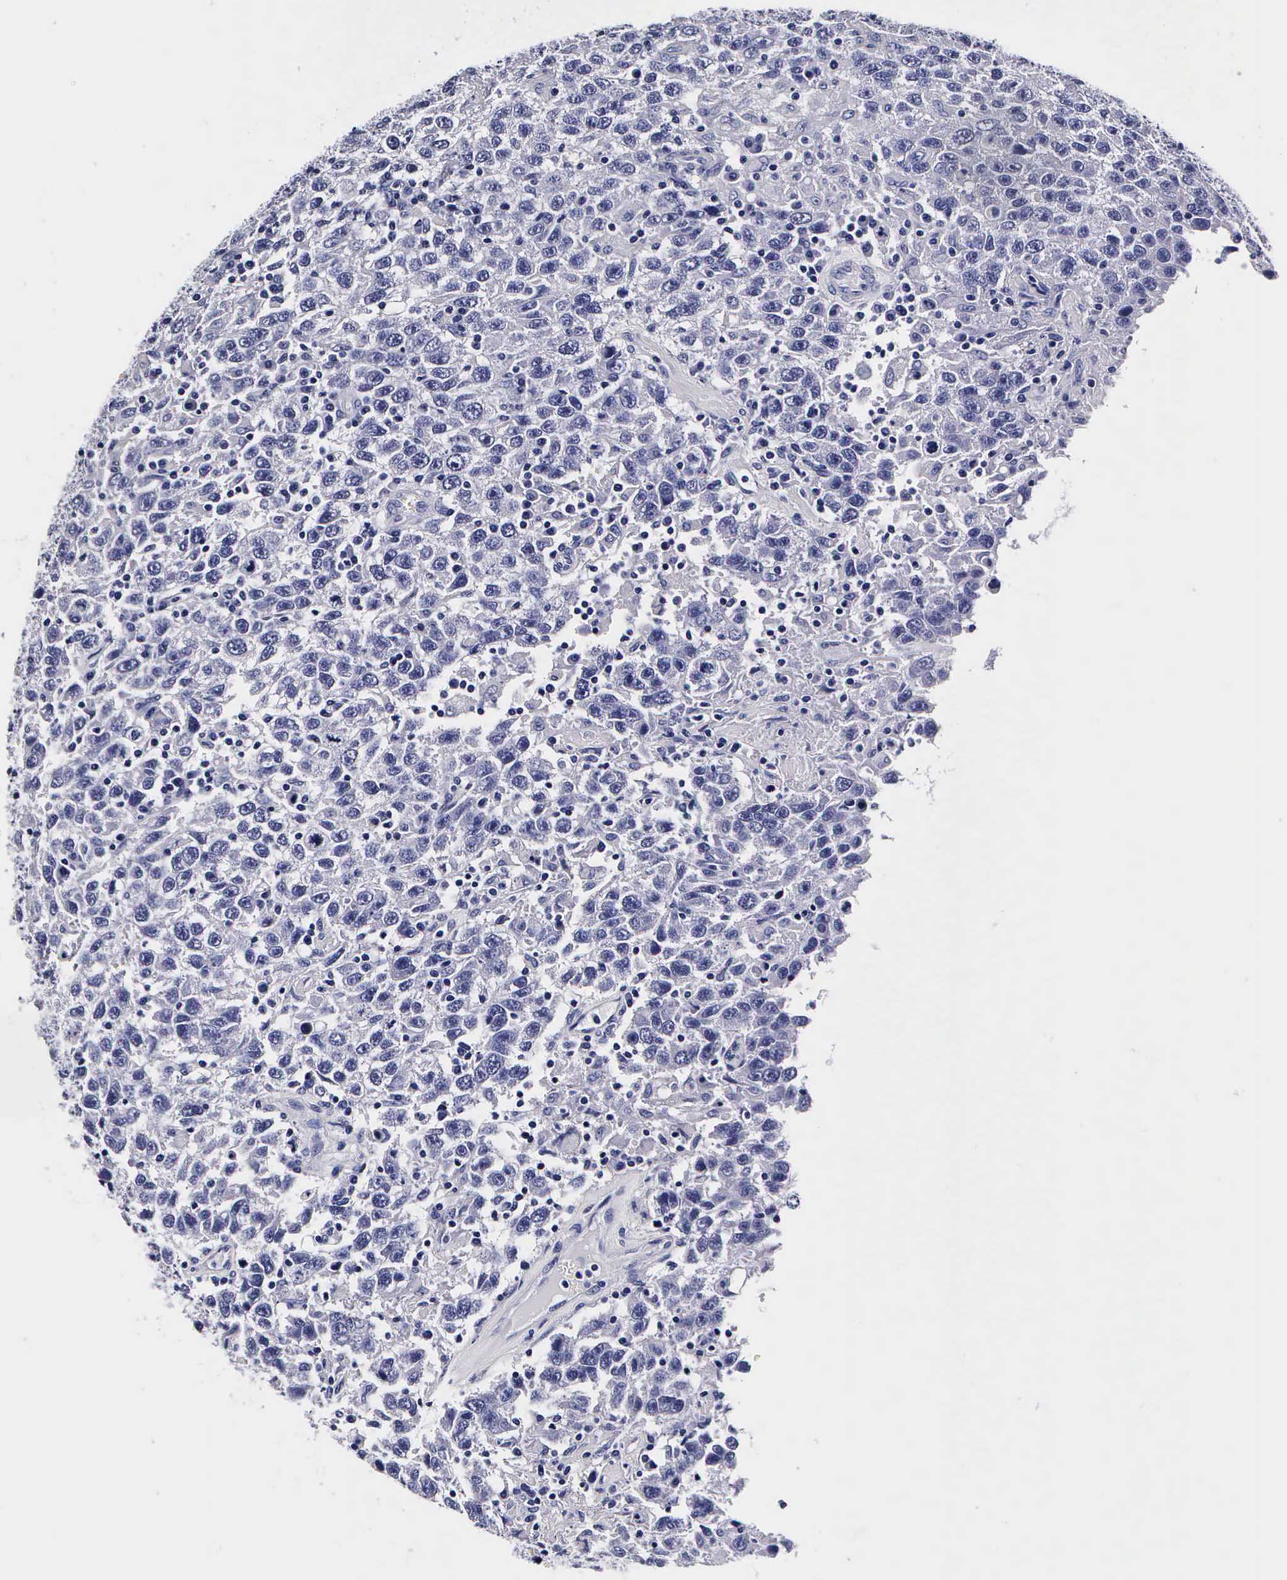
{"staining": {"intensity": "negative", "quantity": "none", "location": "none"}, "tissue": "testis cancer", "cell_type": "Tumor cells", "image_type": "cancer", "snomed": [{"axis": "morphology", "description": "Seminoma, NOS"}, {"axis": "topography", "description": "Testis"}], "caption": "High magnification brightfield microscopy of testis cancer (seminoma) stained with DAB (3,3'-diaminobenzidine) (brown) and counterstained with hematoxylin (blue): tumor cells show no significant staining.", "gene": "IAPP", "patient": {"sex": "male", "age": 41}}